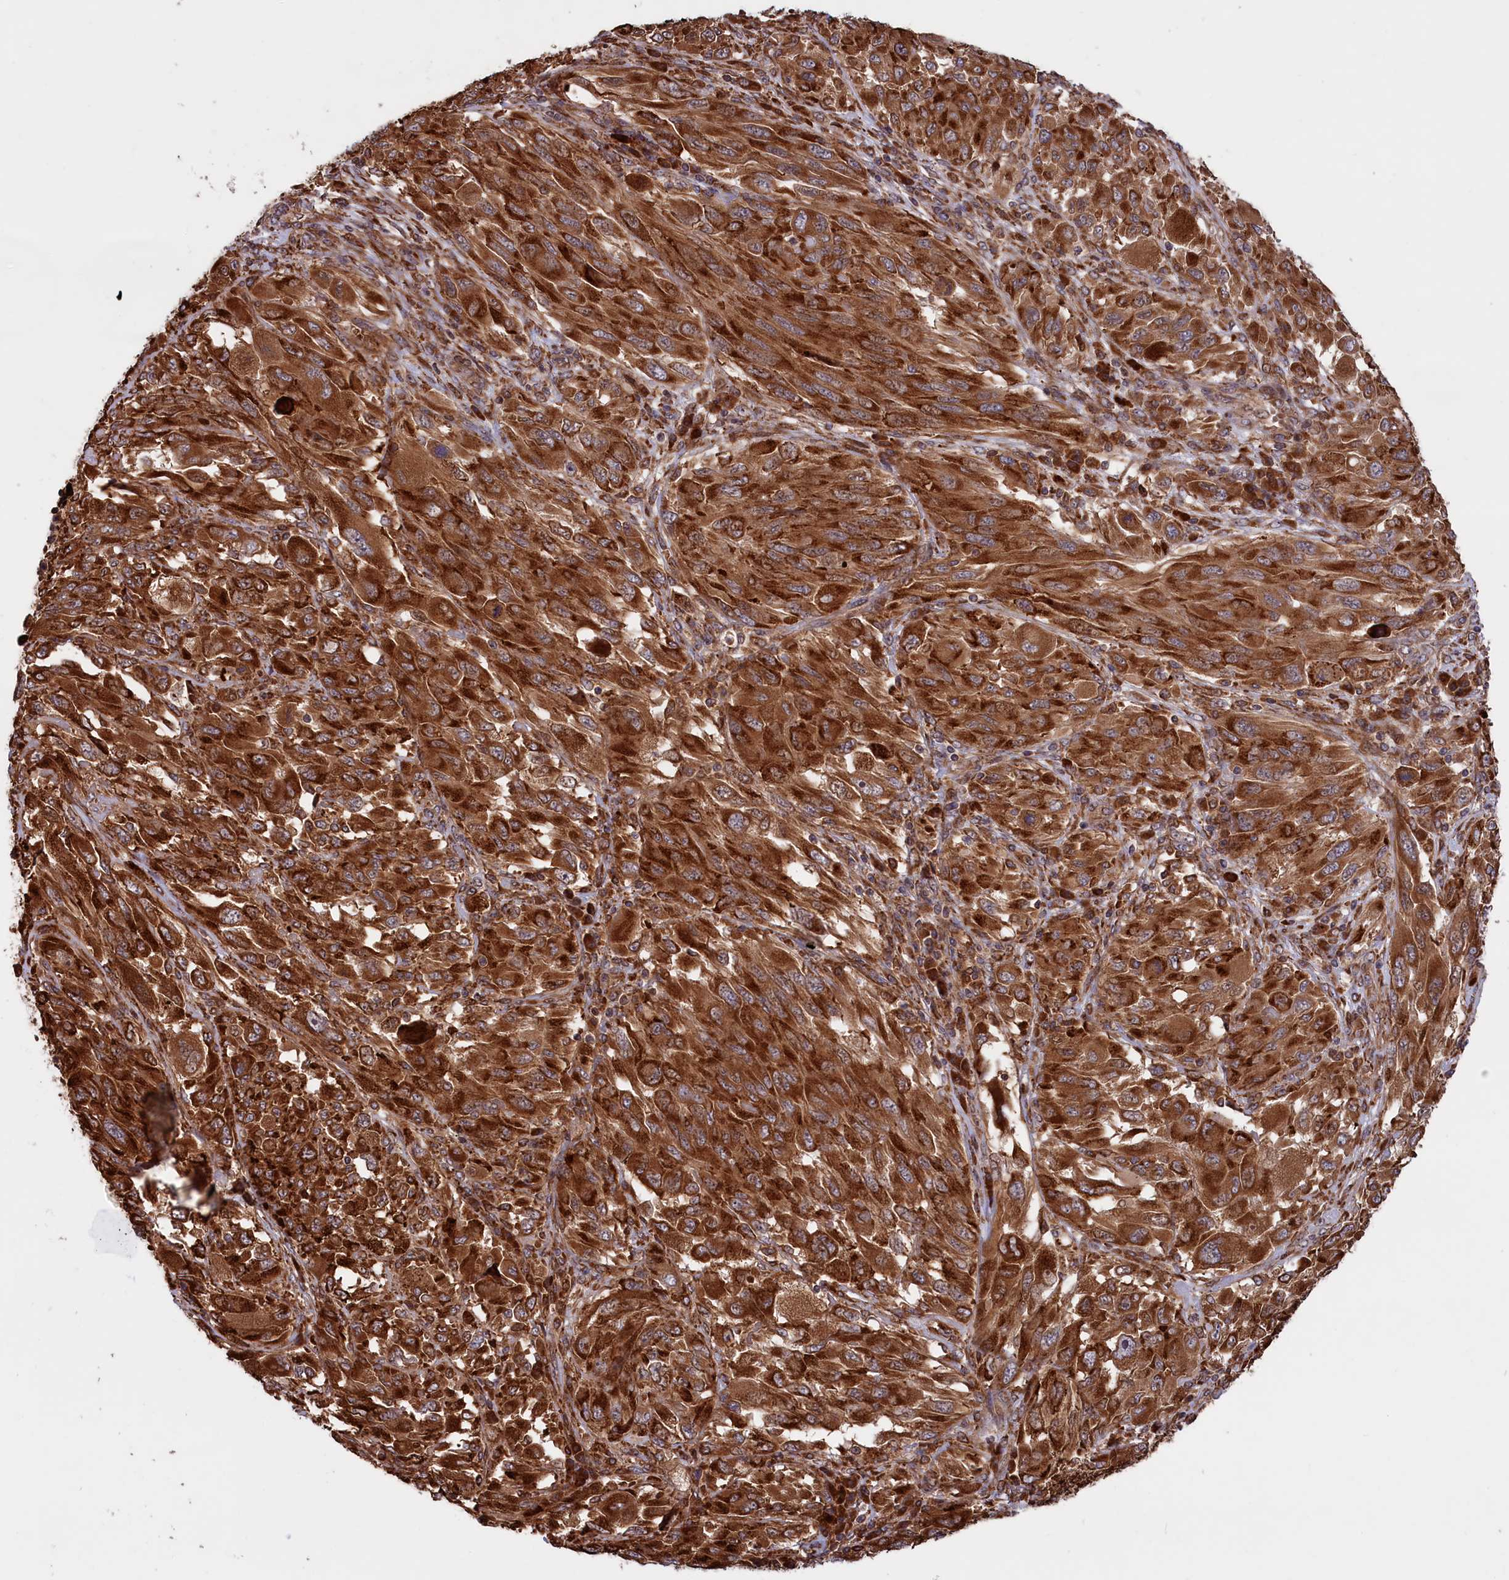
{"staining": {"intensity": "strong", "quantity": ">75%", "location": "cytoplasmic/membranous"}, "tissue": "melanoma", "cell_type": "Tumor cells", "image_type": "cancer", "snomed": [{"axis": "morphology", "description": "Malignant melanoma, NOS"}, {"axis": "topography", "description": "Skin"}], "caption": "IHC micrograph of human melanoma stained for a protein (brown), which exhibits high levels of strong cytoplasmic/membranous expression in approximately >75% of tumor cells.", "gene": "PLA2G4C", "patient": {"sex": "female", "age": 91}}